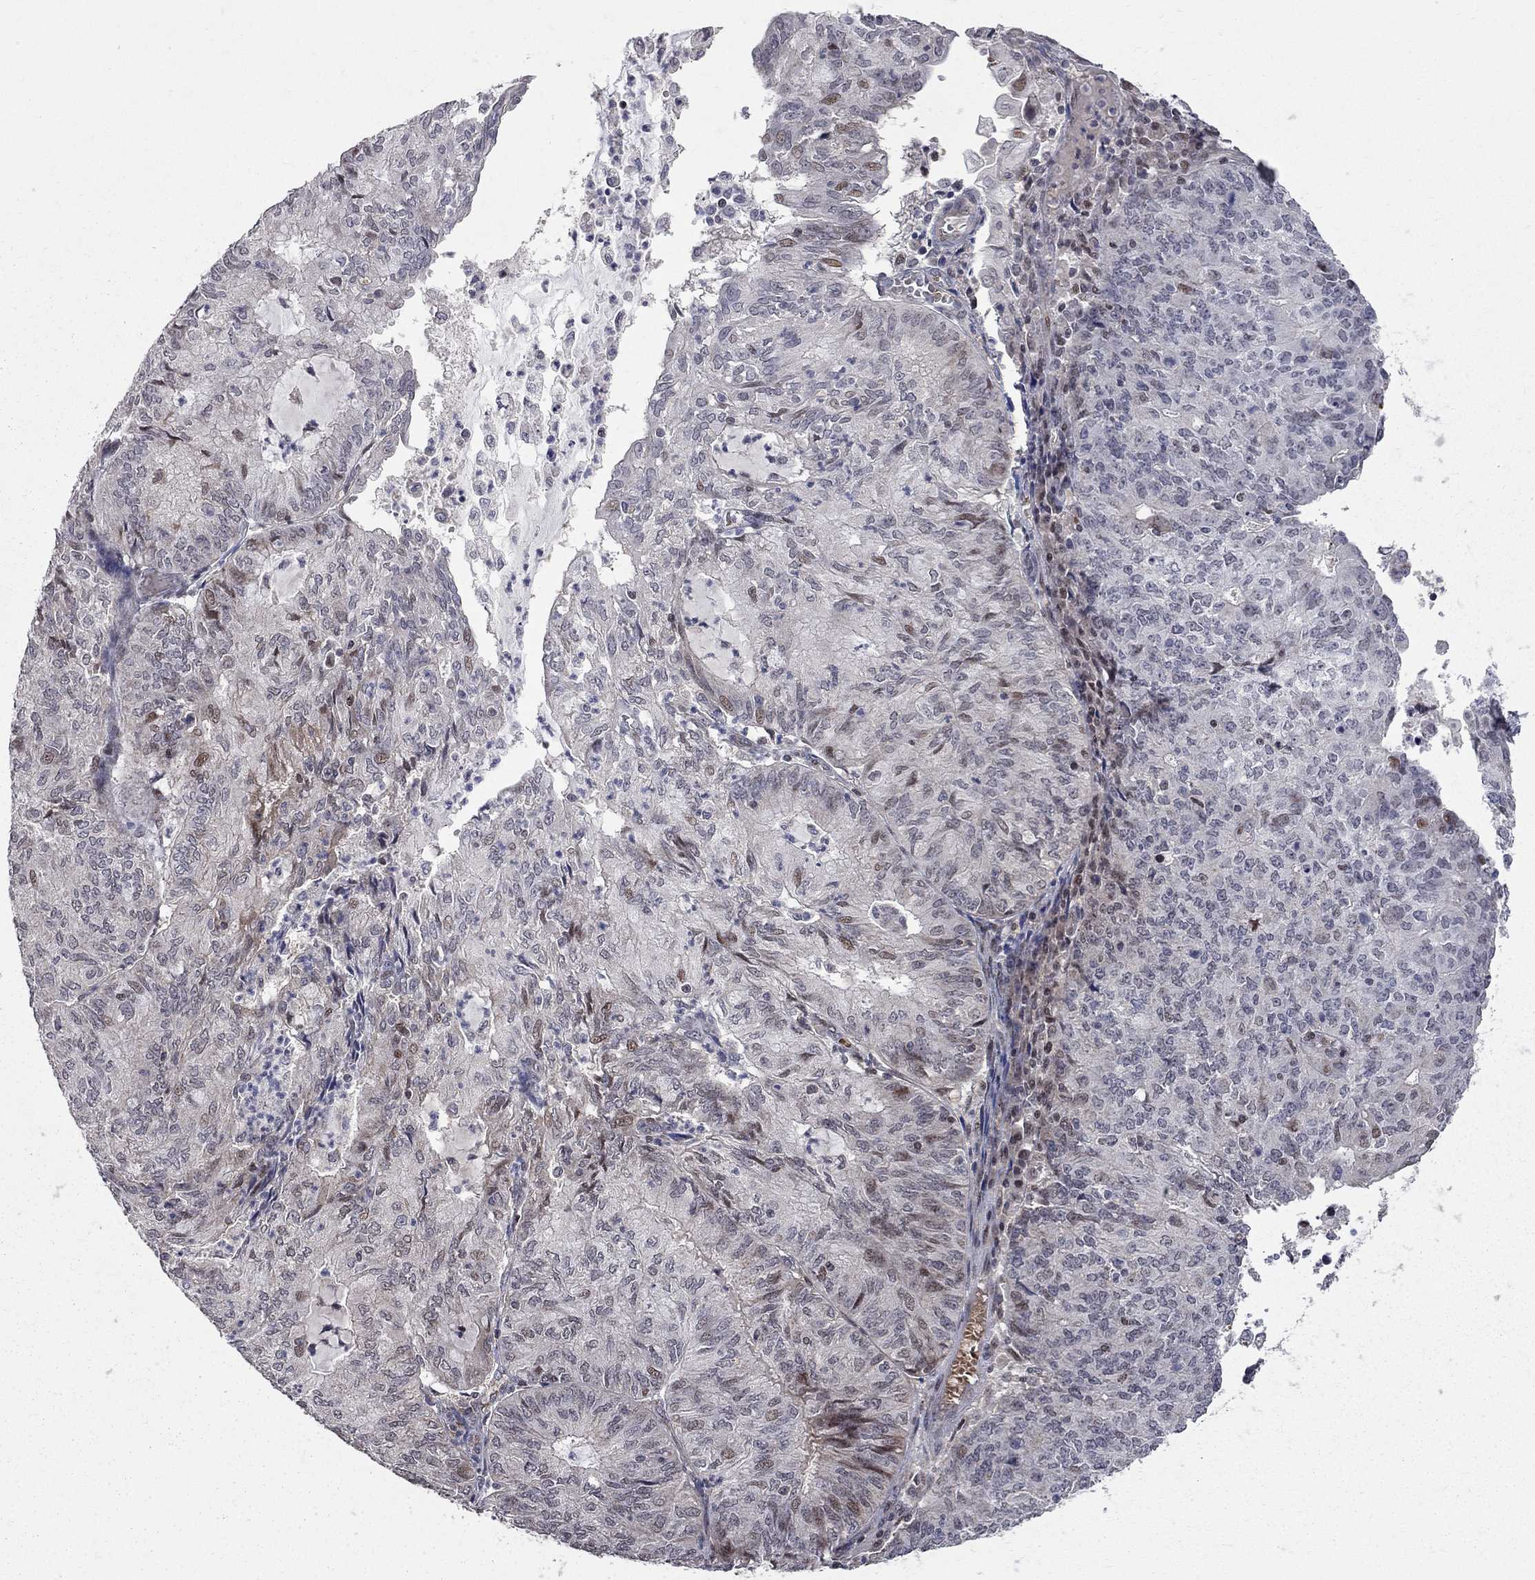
{"staining": {"intensity": "weak", "quantity": "<25%", "location": "nuclear"}, "tissue": "endometrial cancer", "cell_type": "Tumor cells", "image_type": "cancer", "snomed": [{"axis": "morphology", "description": "Adenocarcinoma, NOS"}, {"axis": "topography", "description": "Endometrium"}], "caption": "Immunohistochemistry histopathology image of neoplastic tissue: endometrial cancer stained with DAB (3,3'-diaminobenzidine) demonstrates no significant protein staining in tumor cells. The staining was performed using DAB to visualize the protein expression in brown, while the nuclei were stained in blue with hematoxylin (Magnification: 20x).", "gene": "HDAC3", "patient": {"sex": "female", "age": 82}}